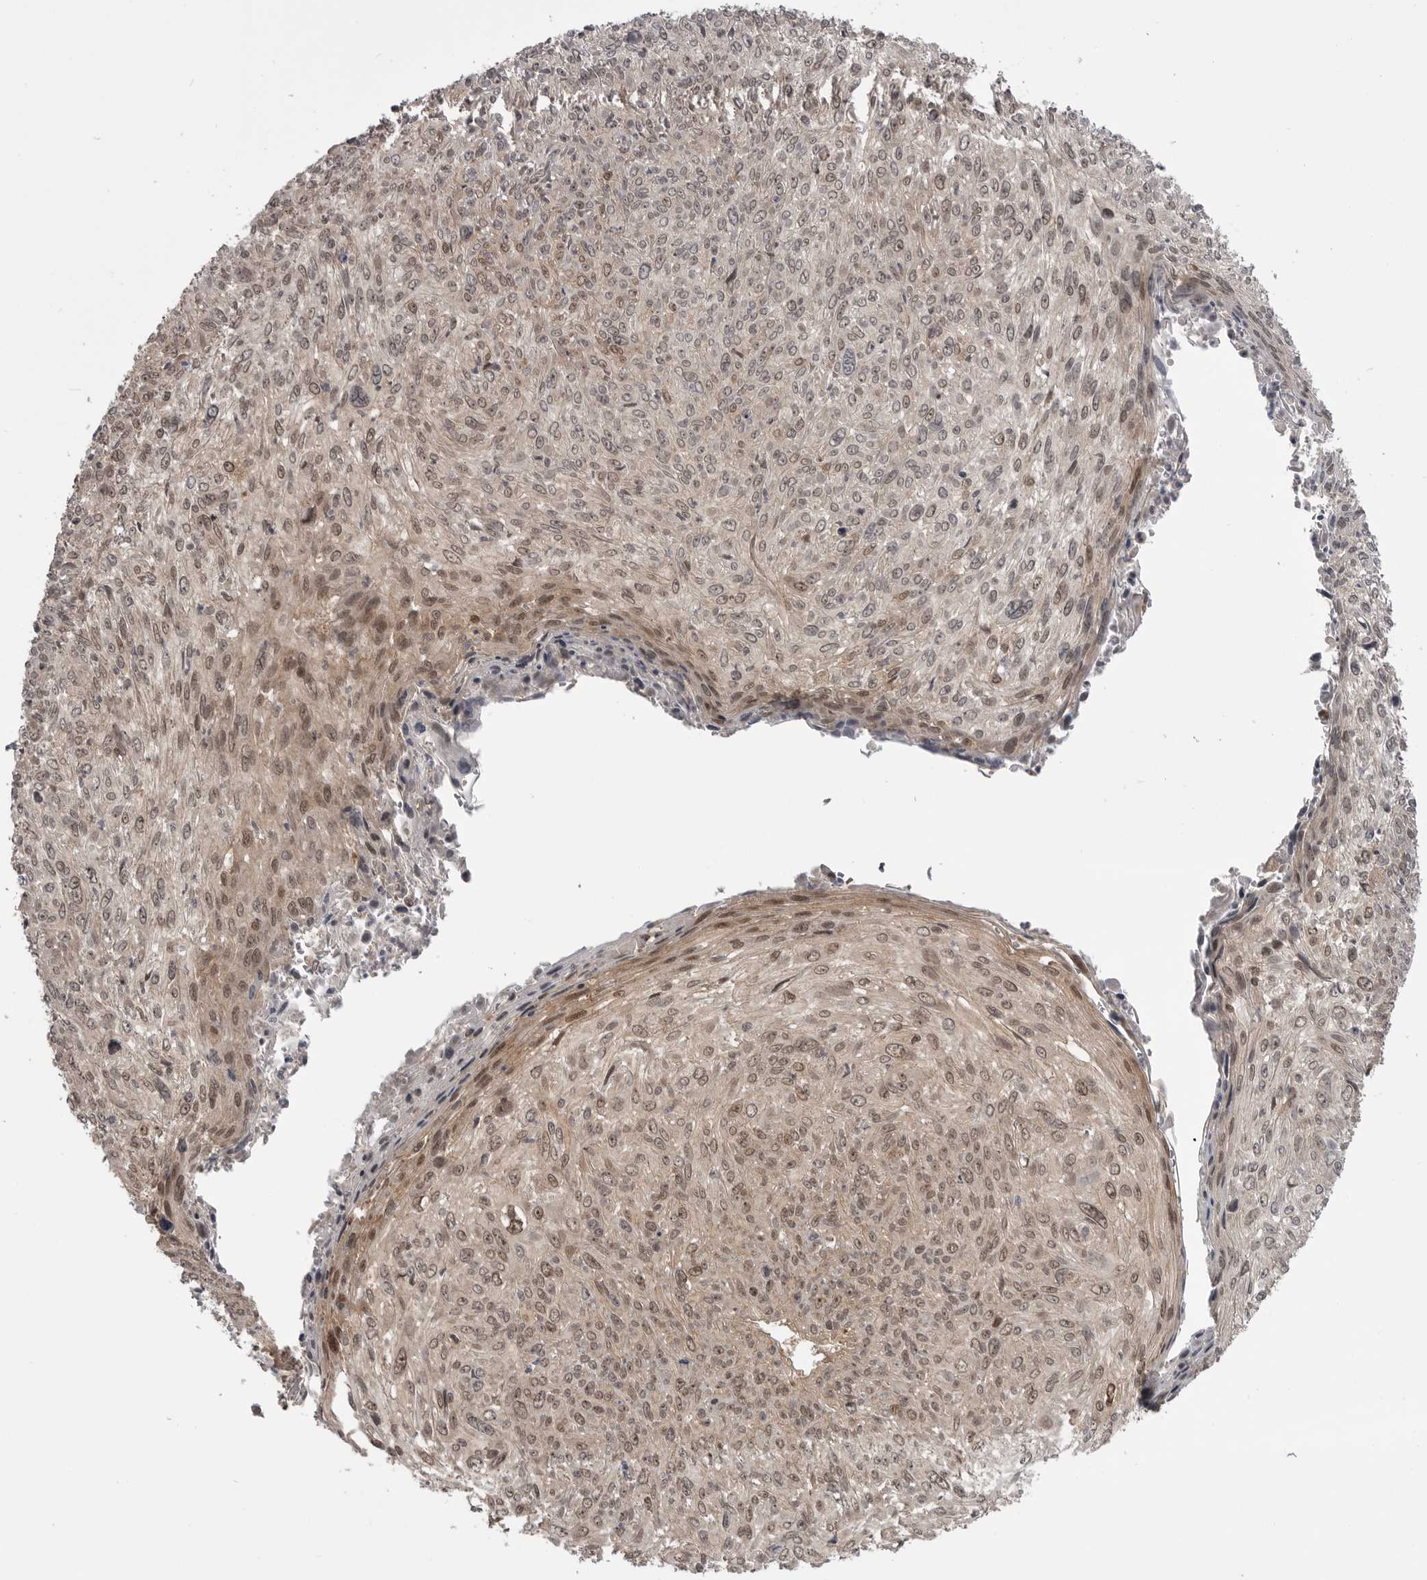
{"staining": {"intensity": "weak", "quantity": ">75%", "location": "nuclear"}, "tissue": "cervical cancer", "cell_type": "Tumor cells", "image_type": "cancer", "snomed": [{"axis": "morphology", "description": "Squamous cell carcinoma, NOS"}, {"axis": "topography", "description": "Cervix"}], "caption": "Immunohistochemistry image of neoplastic tissue: squamous cell carcinoma (cervical) stained using immunohistochemistry (IHC) demonstrates low levels of weak protein expression localized specifically in the nuclear of tumor cells, appearing as a nuclear brown color.", "gene": "MAPK13", "patient": {"sex": "female", "age": 51}}